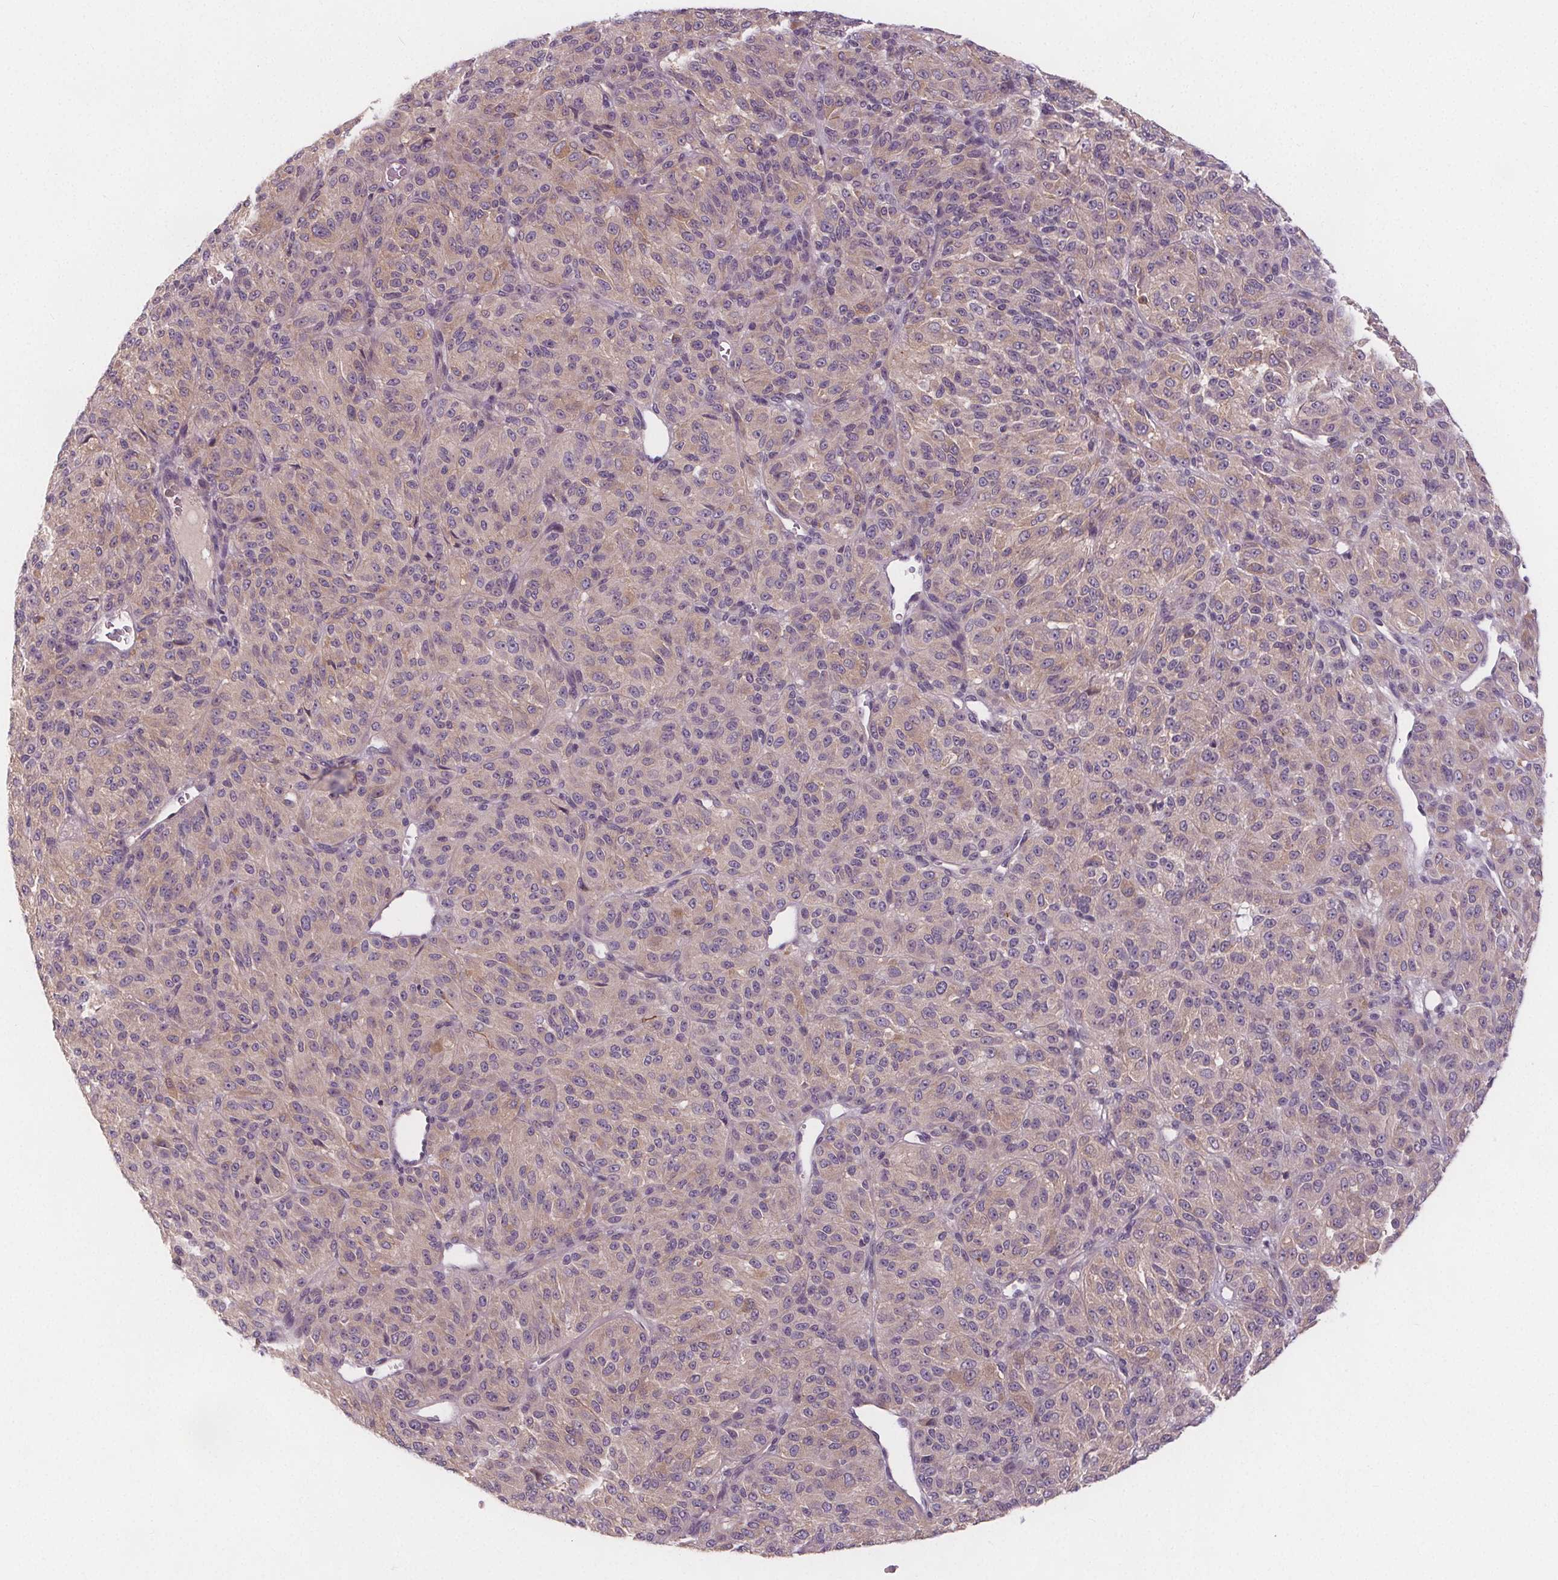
{"staining": {"intensity": "weak", "quantity": ">75%", "location": "cytoplasmic/membranous"}, "tissue": "melanoma", "cell_type": "Tumor cells", "image_type": "cancer", "snomed": [{"axis": "morphology", "description": "Malignant melanoma, Metastatic site"}, {"axis": "topography", "description": "Brain"}], "caption": "The immunohistochemical stain shows weak cytoplasmic/membranous expression in tumor cells of malignant melanoma (metastatic site) tissue.", "gene": "VNN1", "patient": {"sex": "female", "age": 56}}